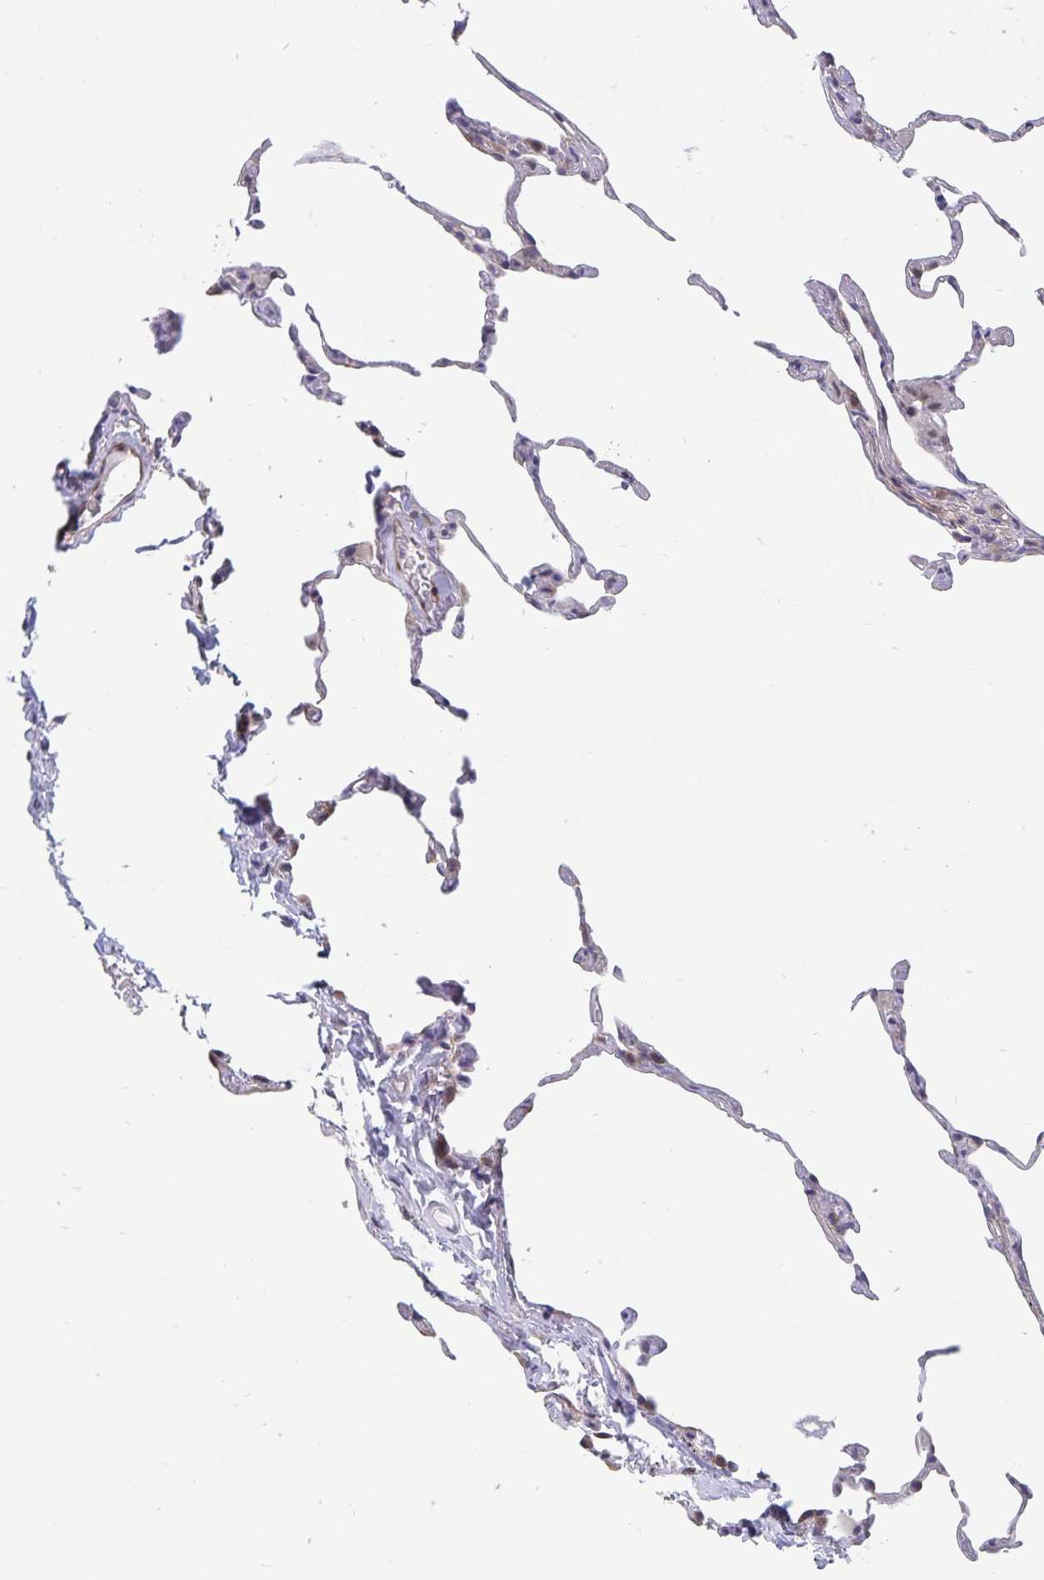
{"staining": {"intensity": "weak", "quantity": "<25%", "location": "cytoplasmic/membranous"}, "tissue": "lung", "cell_type": "Alveolar cells", "image_type": "normal", "snomed": [{"axis": "morphology", "description": "Normal tissue, NOS"}, {"axis": "topography", "description": "Lung"}], "caption": "Immunohistochemistry photomicrograph of unremarkable lung: human lung stained with DAB (3,3'-diaminobenzidine) displays no significant protein expression in alveolar cells.", "gene": "BAG6", "patient": {"sex": "female", "age": 57}}